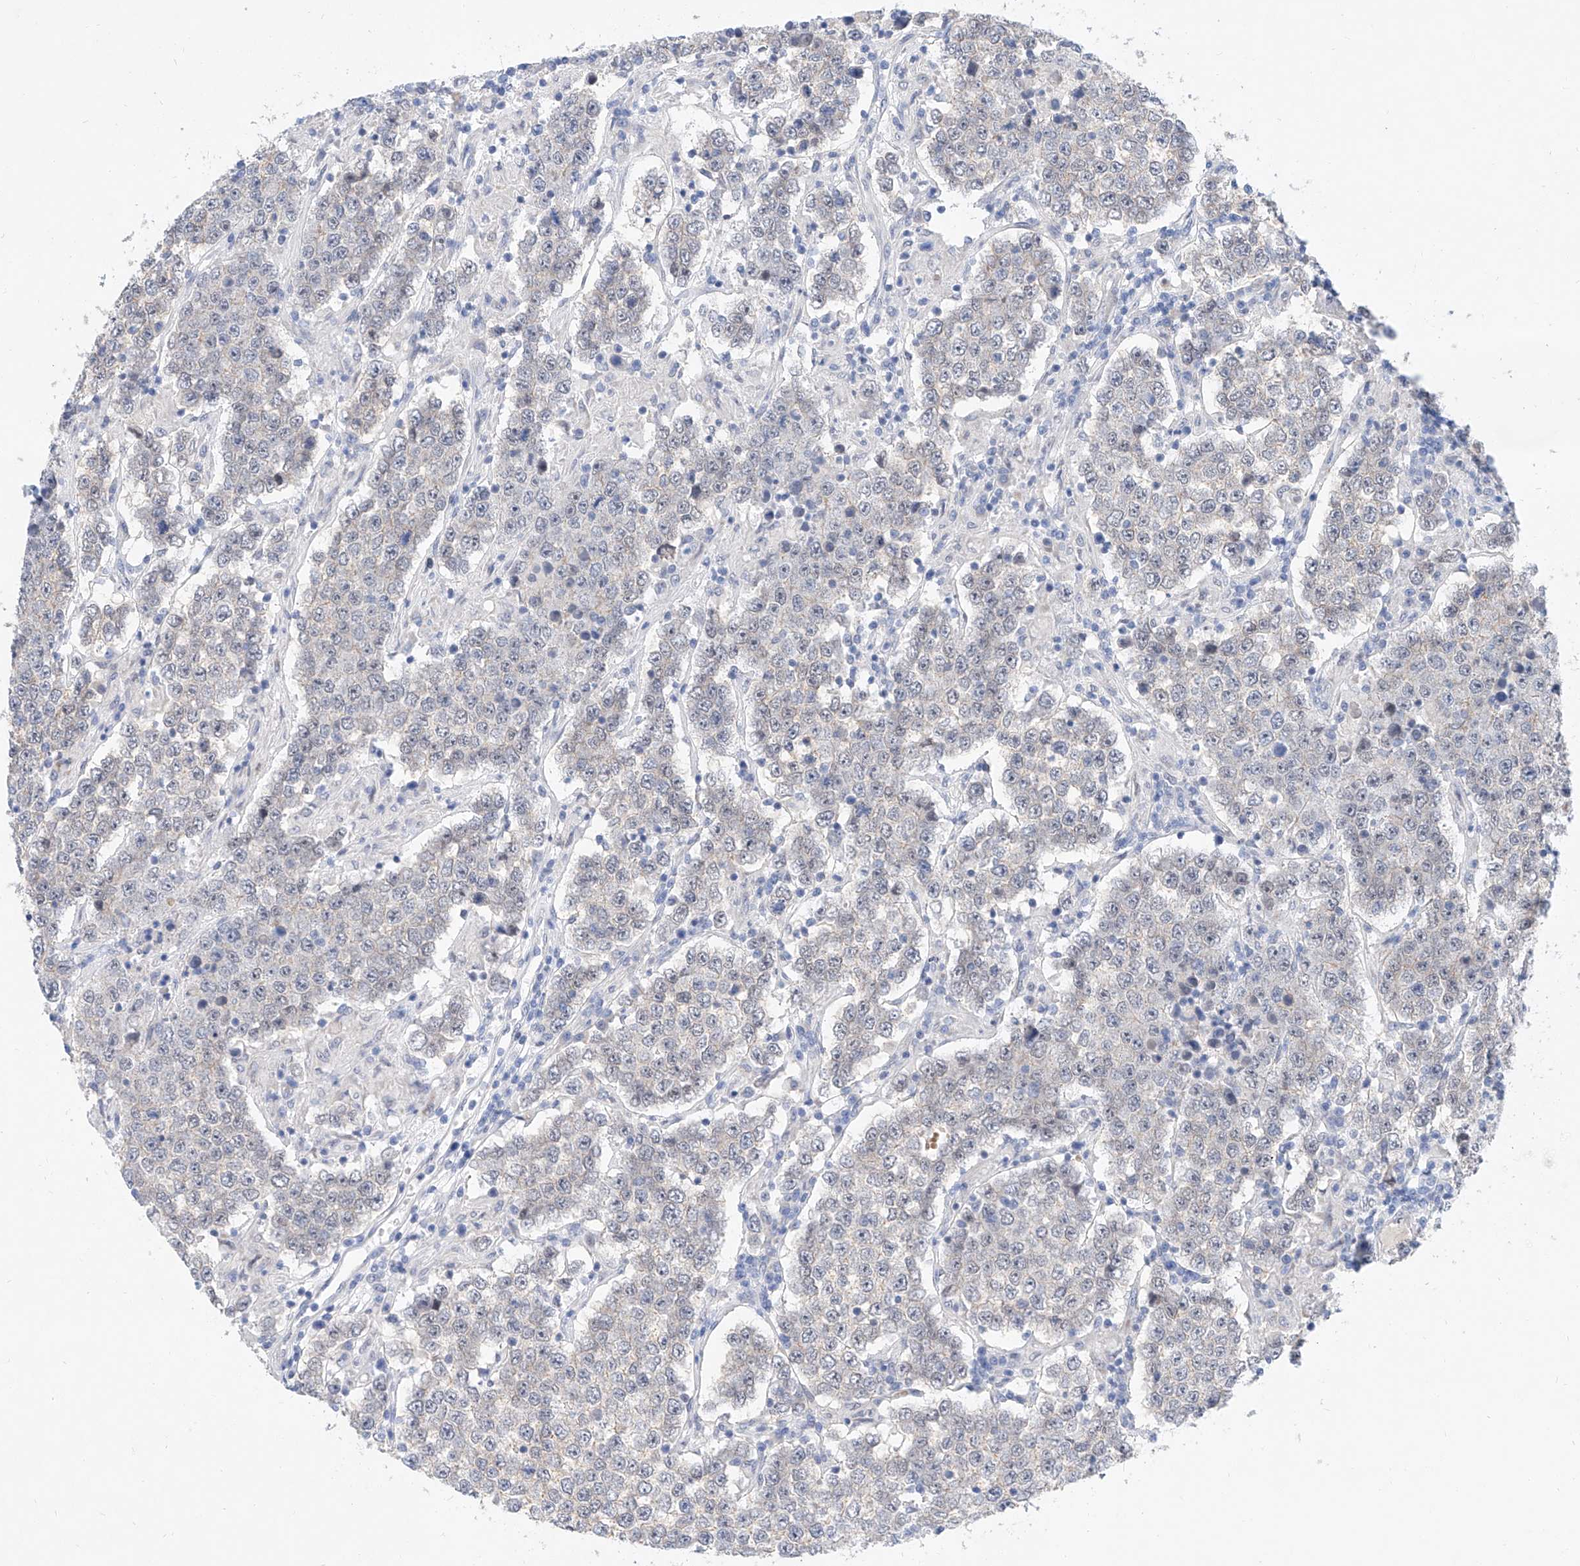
{"staining": {"intensity": "weak", "quantity": "<25%", "location": "nuclear"}, "tissue": "testis cancer", "cell_type": "Tumor cells", "image_type": "cancer", "snomed": [{"axis": "morphology", "description": "Normal tissue, NOS"}, {"axis": "morphology", "description": "Urothelial carcinoma, High grade"}, {"axis": "morphology", "description": "Seminoma, NOS"}, {"axis": "morphology", "description": "Carcinoma, Embryonal, NOS"}, {"axis": "topography", "description": "Urinary bladder"}, {"axis": "topography", "description": "Testis"}], "caption": "Tumor cells show no significant protein expression in embryonal carcinoma (testis).", "gene": "BPTF", "patient": {"sex": "male", "age": 41}}